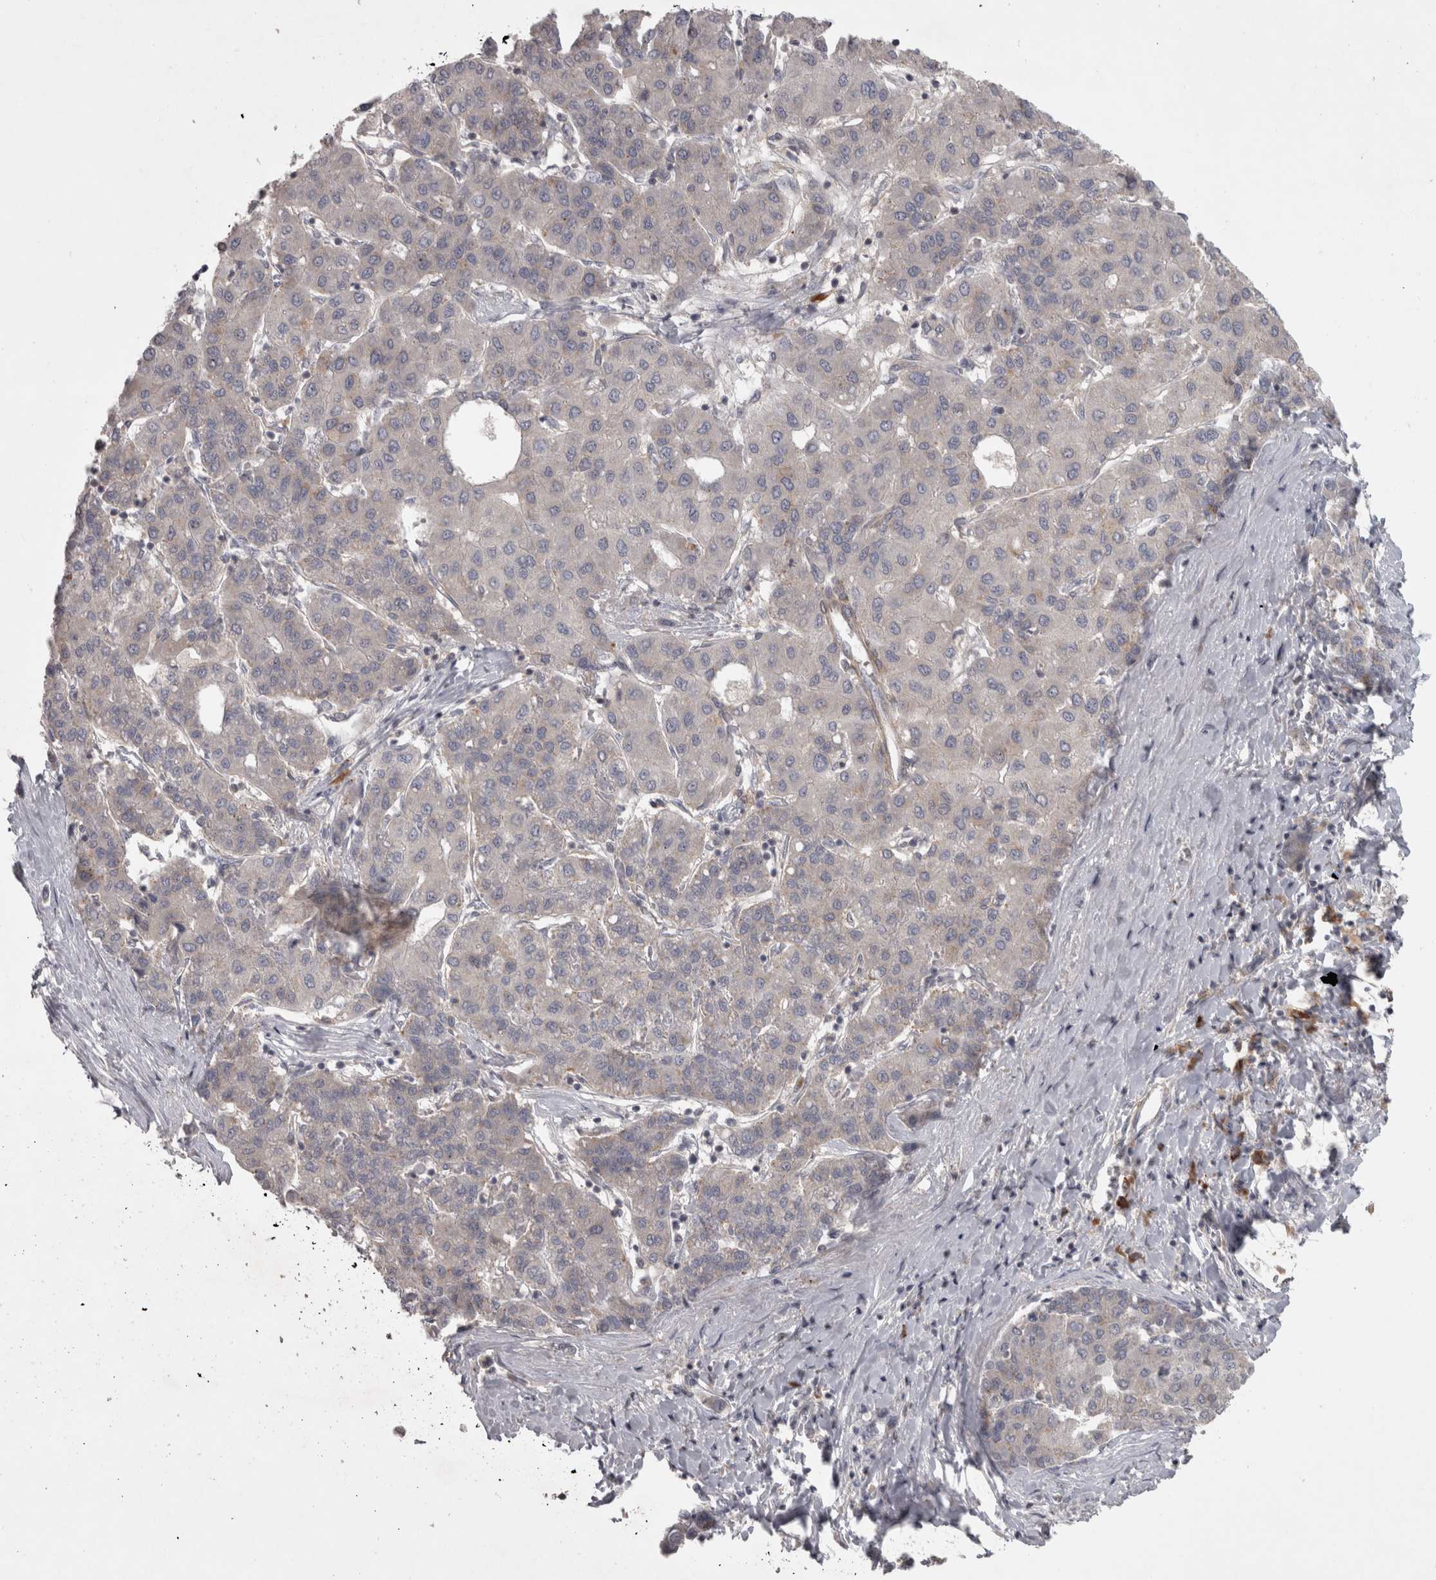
{"staining": {"intensity": "negative", "quantity": "none", "location": "none"}, "tissue": "liver cancer", "cell_type": "Tumor cells", "image_type": "cancer", "snomed": [{"axis": "morphology", "description": "Carcinoma, Hepatocellular, NOS"}, {"axis": "topography", "description": "Liver"}], "caption": "Protein analysis of liver hepatocellular carcinoma exhibits no significant staining in tumor cells.", "gene": "SLCO5A1", "patient": {"sex": "male", "age": 65}}